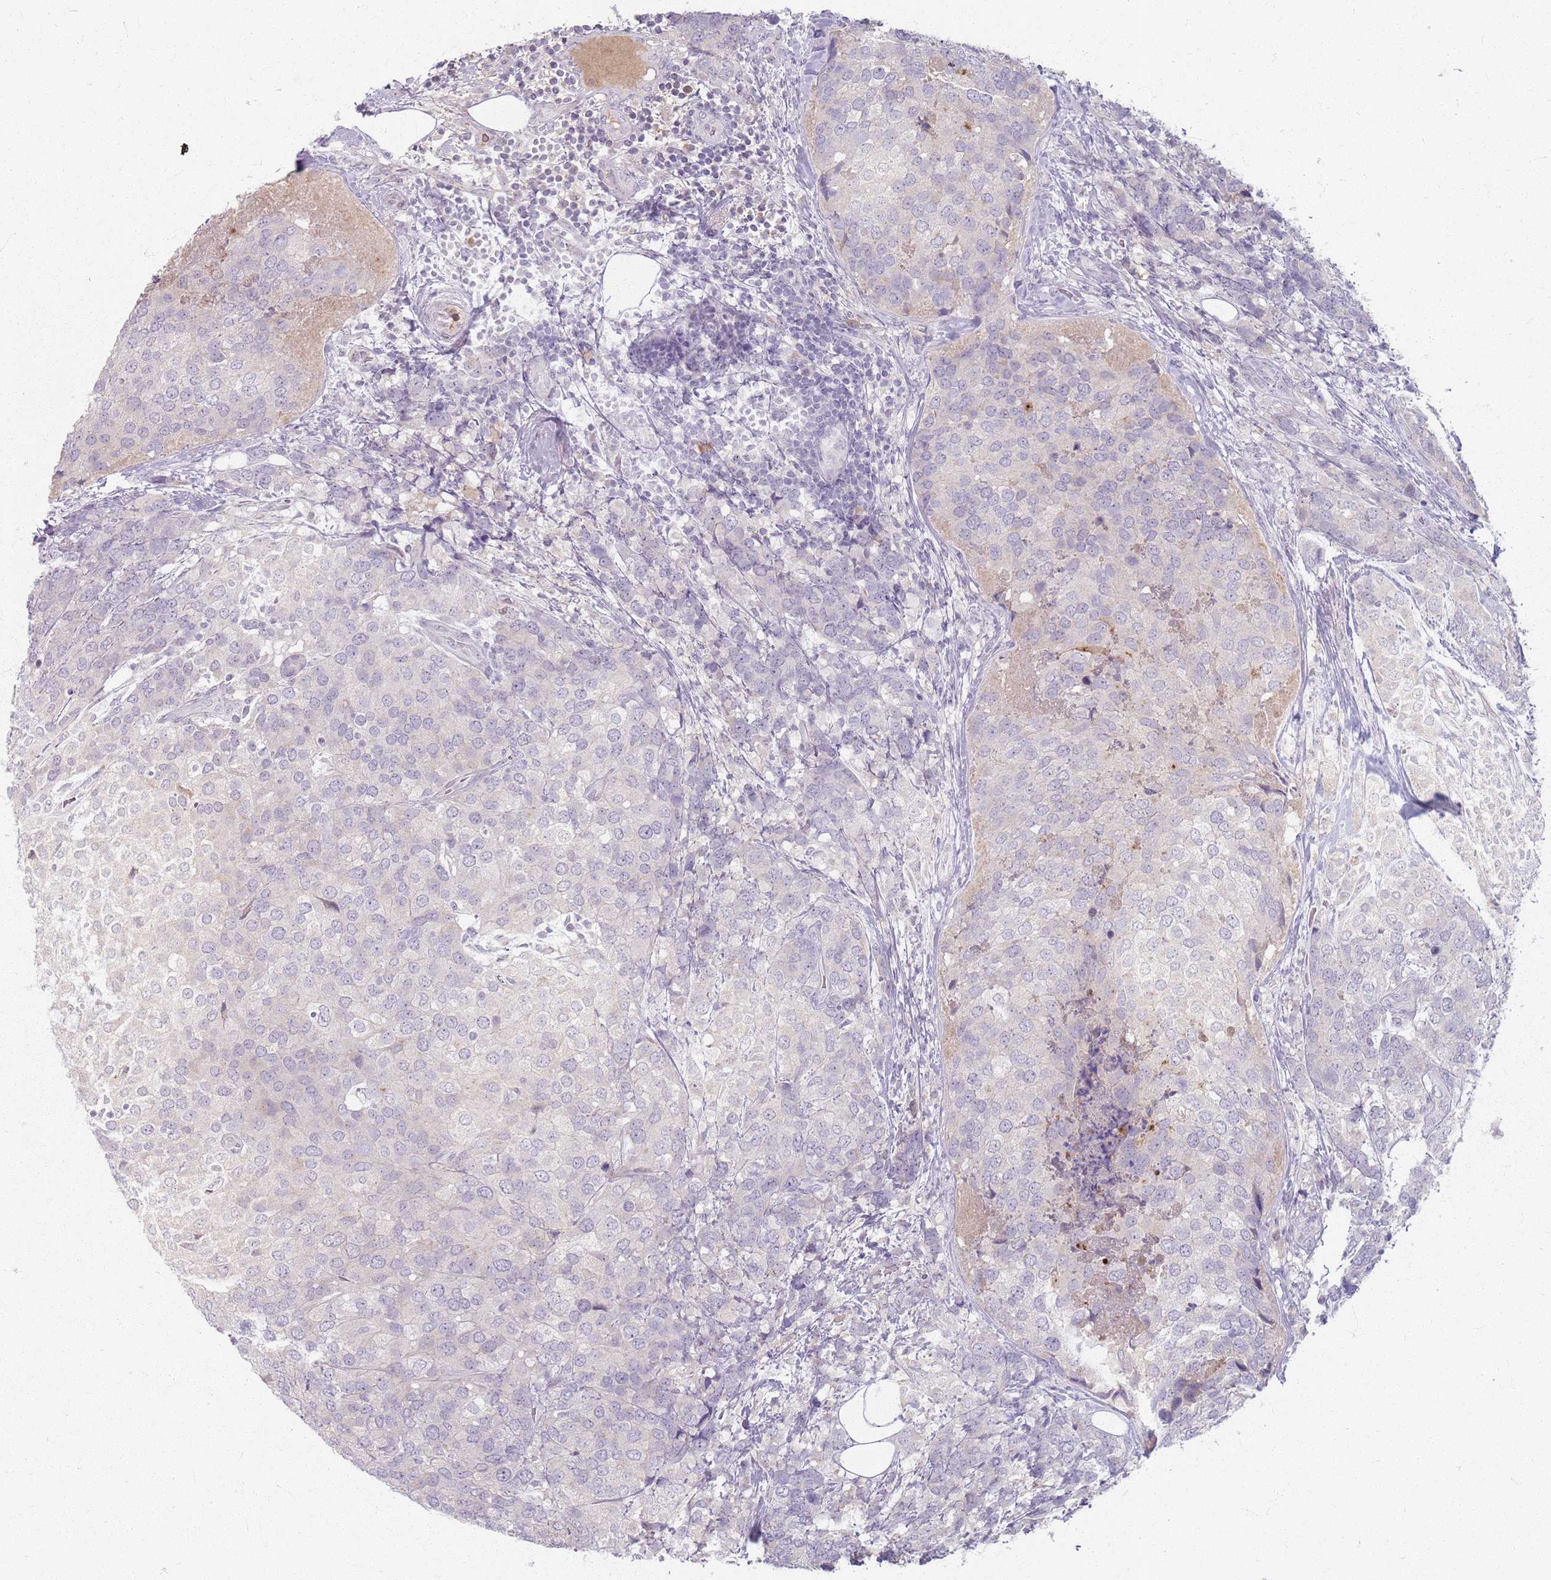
{"staining": {"intensity": "negative", "quantity": "none", "location": "none"}, "tissue": "breast cancer", "cell_type": "Tumor cells", "image_type": "cancer", "snomed": [{"axis": "morphology", "description": "Lobular carcinoma"}, {"axis": "topography", "description": "Breast"}], "caption": "Lobular carcinoma (breast) was stained to show a protein in brown. There is no significant positivity in tumor cells. (Stains: DAB (3,3'-diaminobenzidine) IHC with hematoxylin counter stain, Microscopy: brightfield microscopy at high magnification).", "gene": "CRIPT", "patient": {"sex": "female", "age": 59}}